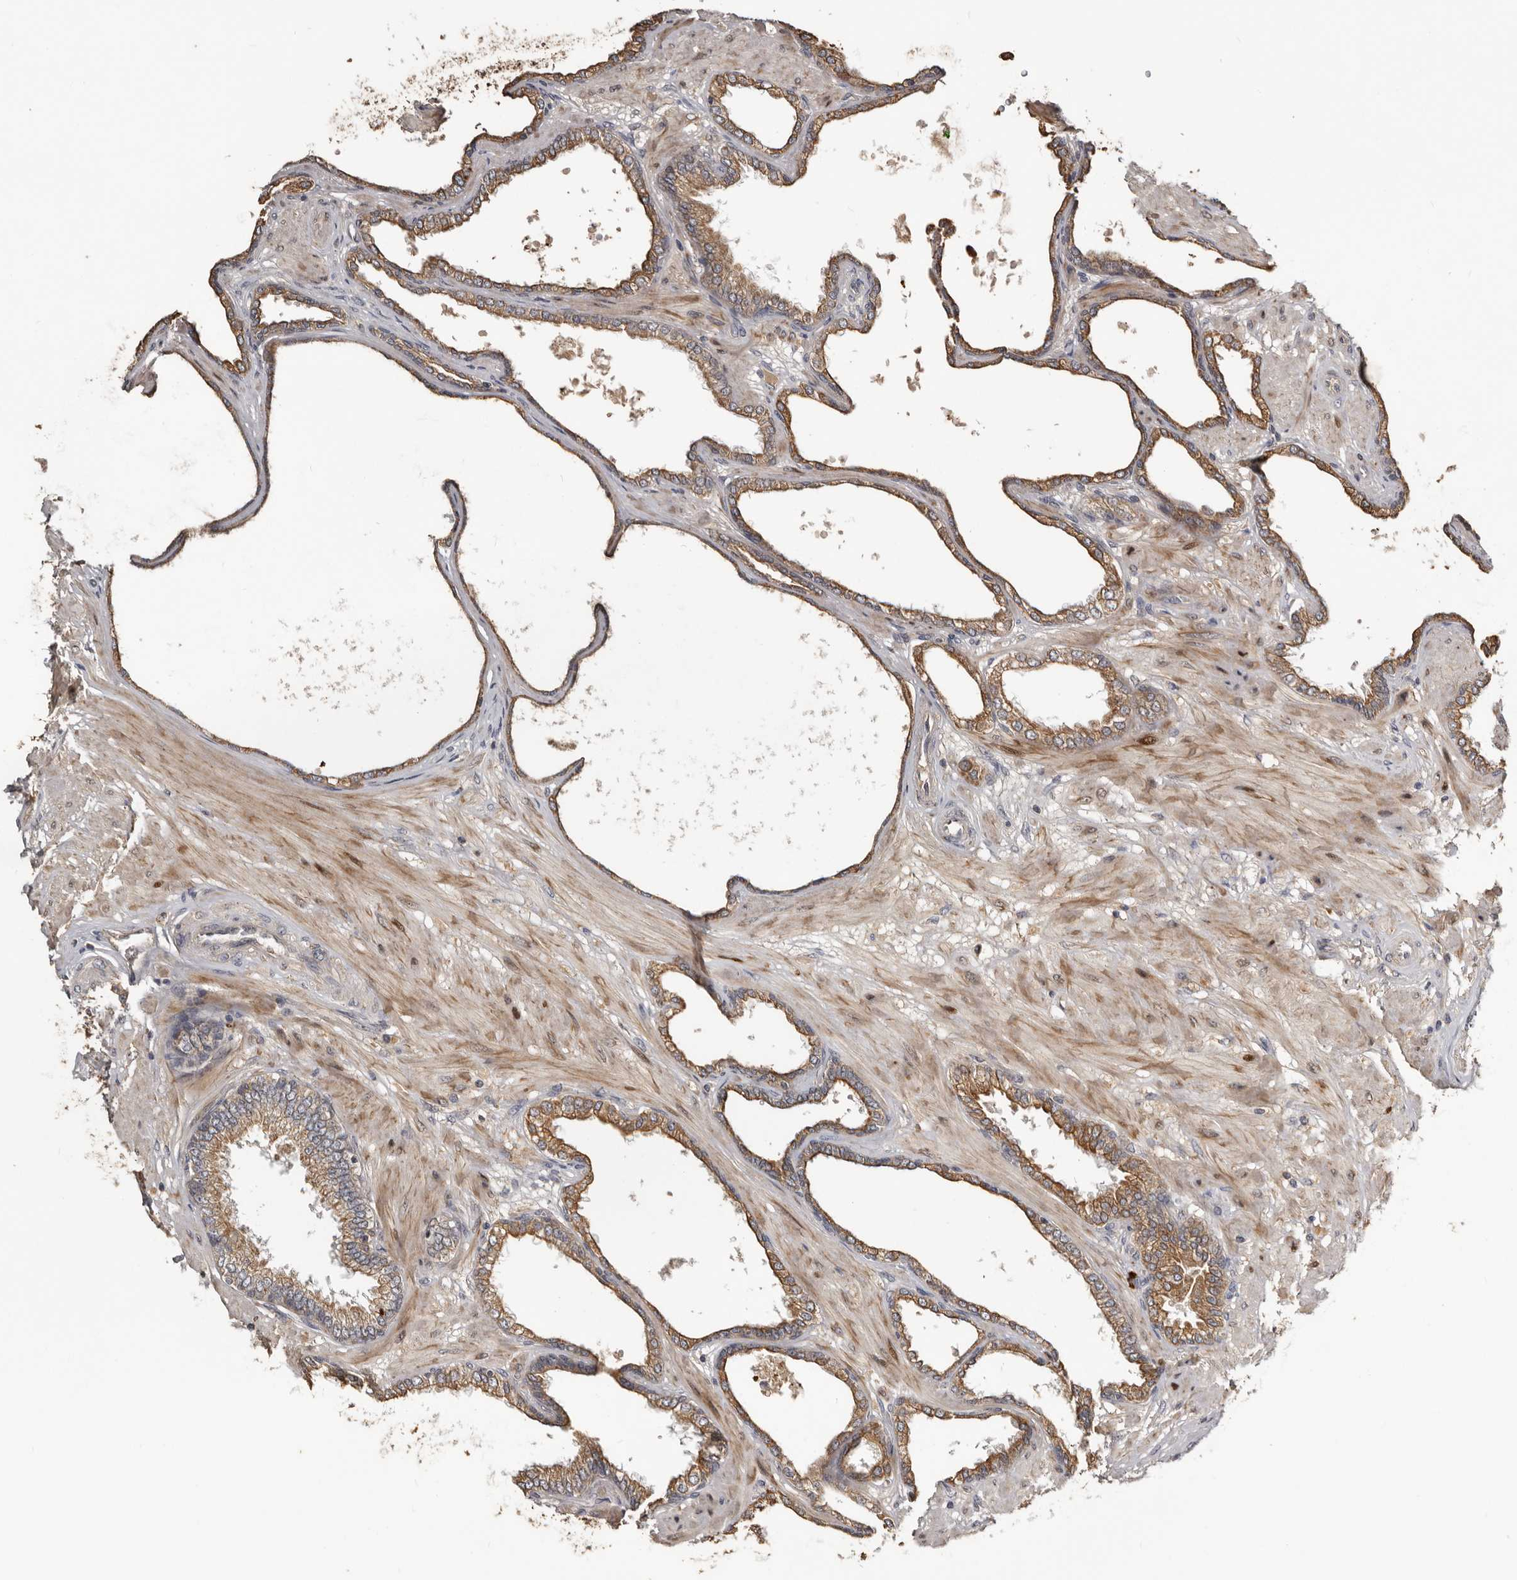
{"staining": {"intensity": "moderate", "quantity": ">75%", "location": "cytoplasmic/membranous"}, "tissue": "prostate cancer", "cell_type": "Tumor cells", "image_type": "cancer", "snomed": [{"axis": "morphology", "description": "Adenocarcinoma, Low grade"}, {"axis": "topography", "description": "Prostate"}], "caption": "IHC of prostate cancer (adenocarcinoma (low-grade)) displays medium levels of moderate cytoplasmic/membranous staining in about >75% of tumor cells. Using DAB (brown) and hematoxylin (blue) stains, captured at high magnification using brightfield microscopy.", "gene": "NMUR1", "patient": {"sex": "male", "age": 60}}